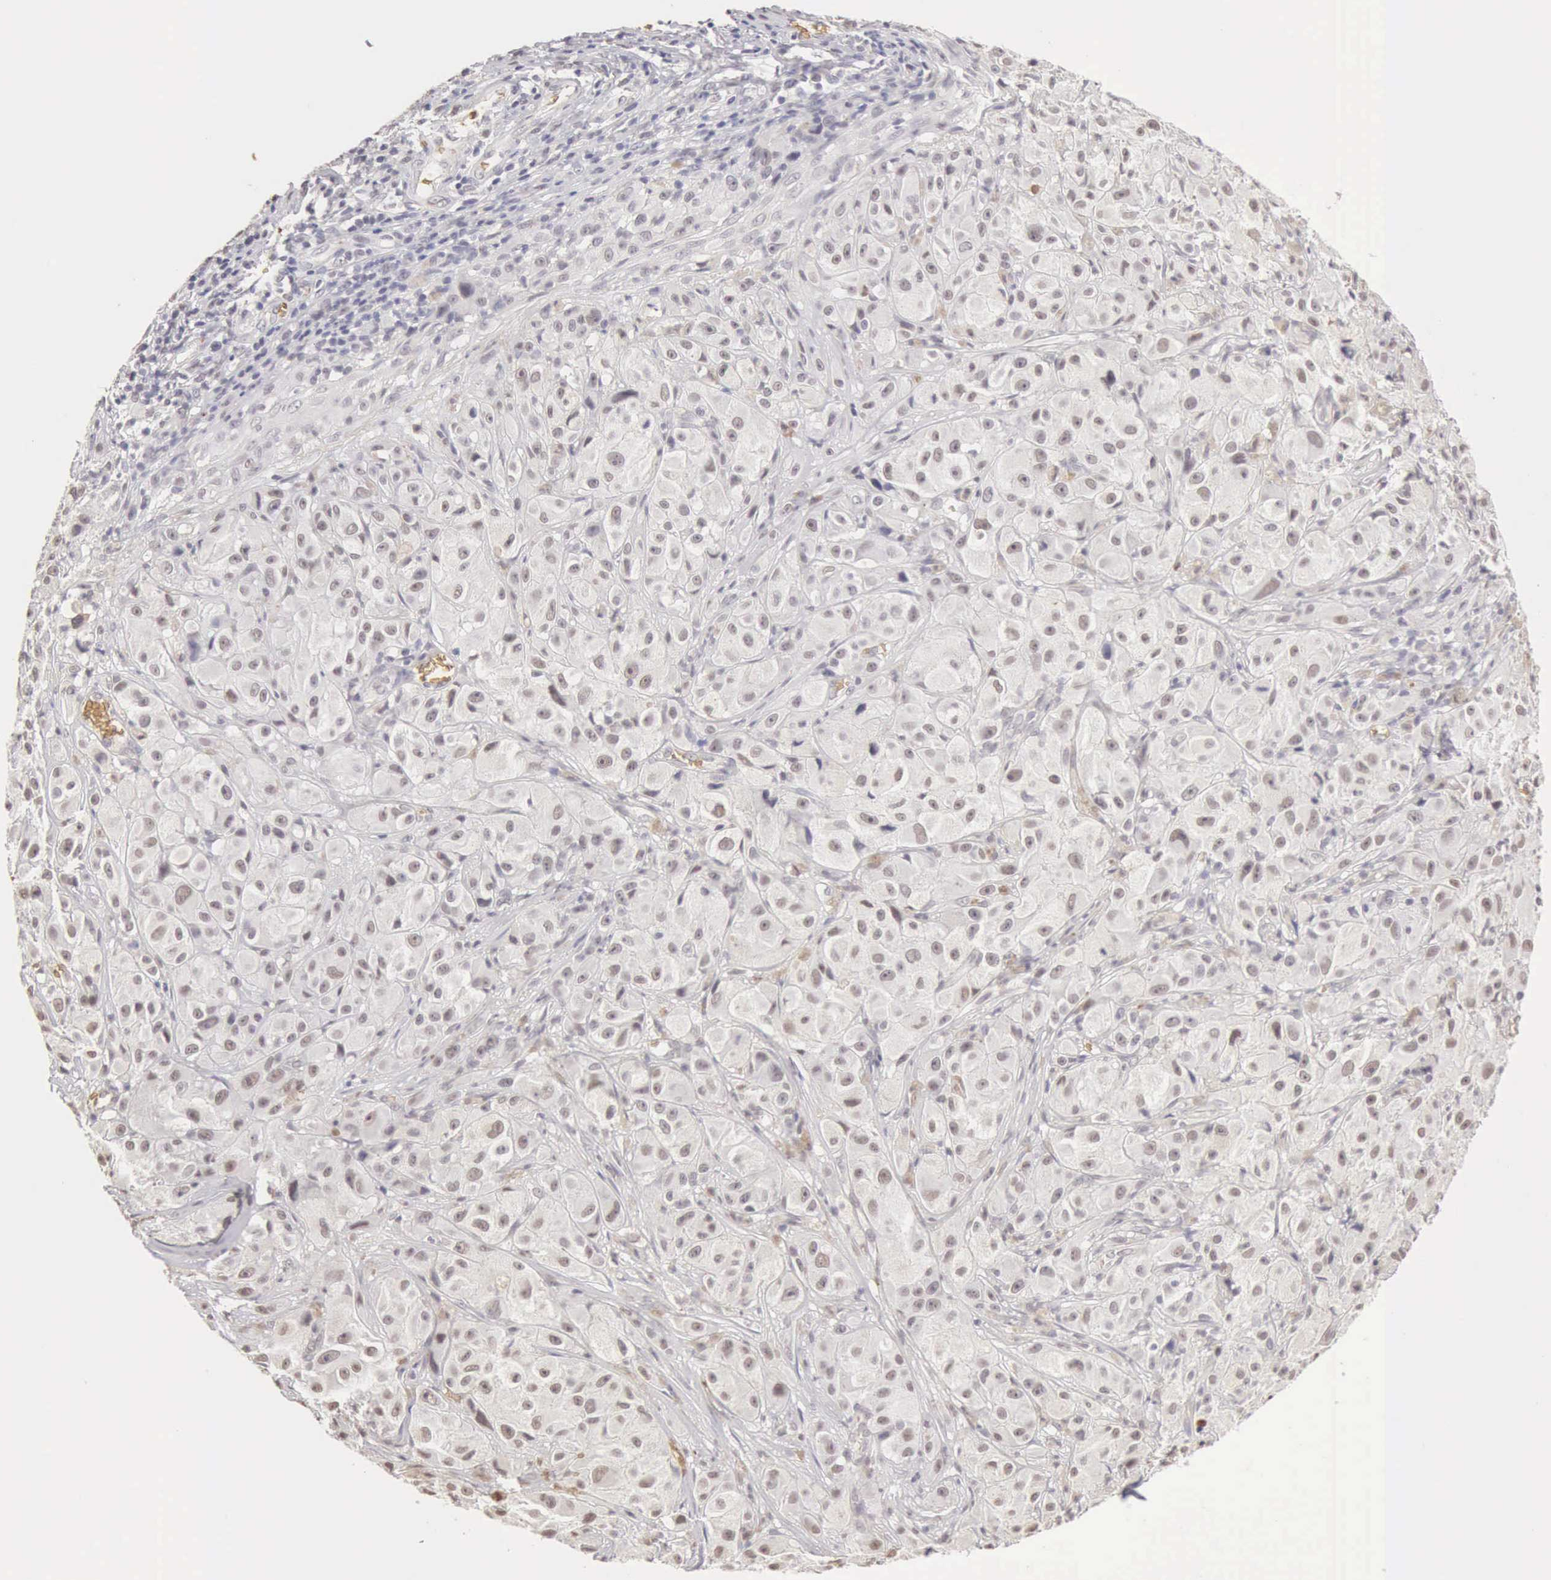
{"staining": {"intensity": "negative", "quantity": "none", "location": "none"}, "tissue": "melanoma", "cell_type": "Tumor cells", "image_type": "cancer", "snomed": [{"axis": "morphology", "description": "Malignant melanoma, NOS"}, {"axis": "topography", "description": "Skin"}], "caption": "Tumor cells are negative for brown protein staining in malignant melanoma.", "gene": "CFI", "patient": {"sex": "male", "age": 56}}